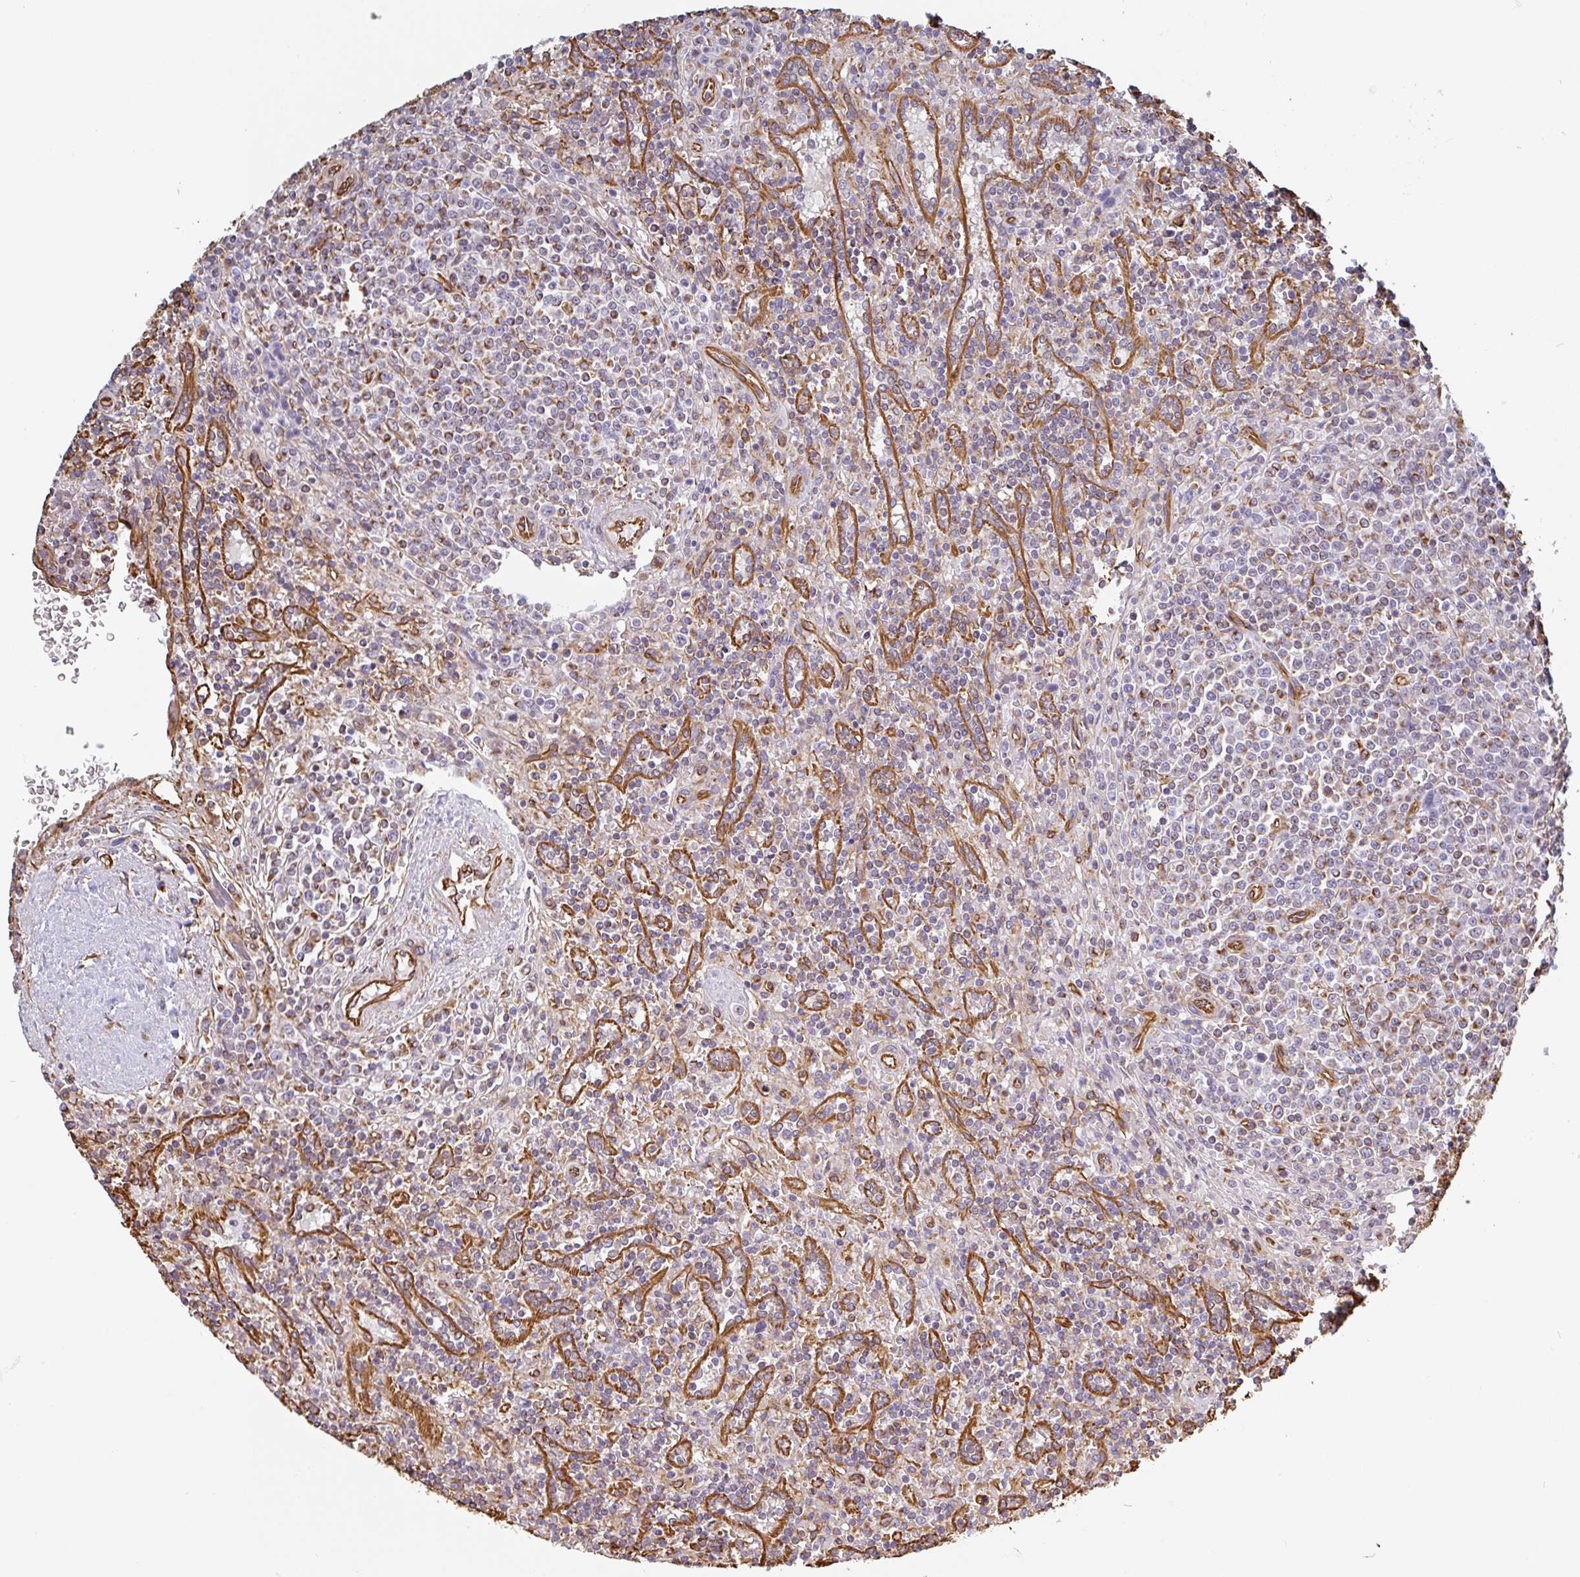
{"staining": {"intensity": "negative", "quantity": "none", "location": "none"}, "tissue": "lymphoma", "cell_type": "Tumor cells", "image_type": "cancer", "snomed": [{"axis": "morphology", "description": "Malignant lymphoma, non-Hodgkin's type, Low grade"}, {"axis": "topography", "description": "Spleen"}], "caption": "Tumor cells show no significant expression in low-grade malignant lymphoma, non-Hodgkin's type.", "gene": "PPFIA1", "patient": {"sex": "male", "age": 67}}